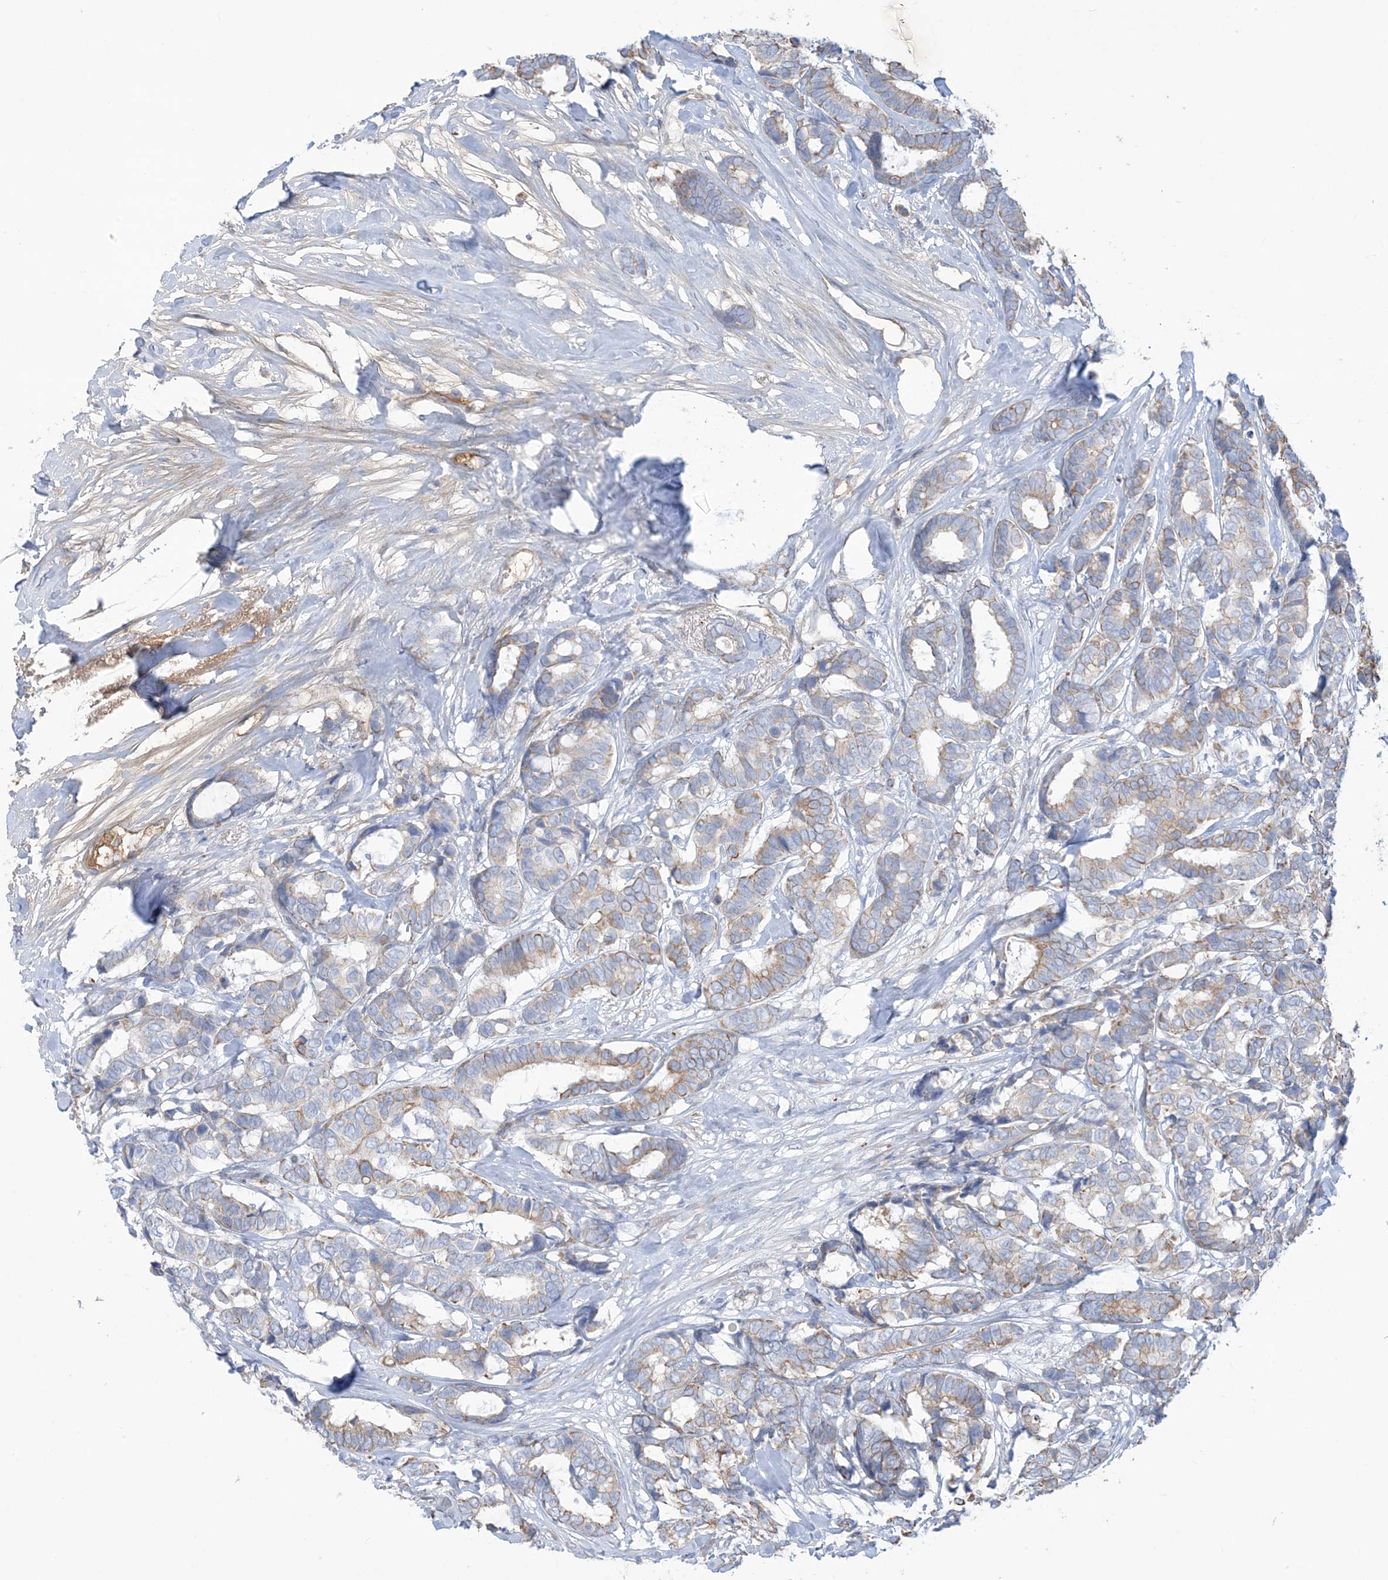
{"staining": {"intensity": "weak", "quantity": "25%-75%", "location": "cytoplasmic/membranous"}, "tissue": "breast cancer", "cell_type": "Tumor cells", "image_type": "cancer", "snomed": [{"axis": "morphology", "description": "Duct carcinoma"}, {"axis": "topography", "description": "Breast"}], "caption": "The photomicrograph shows staining of infiltrating ductal carcinoma (breast), revealing weak cytoplasmic/membranous protein positivity (brown color) within tumor cells.", "gene": "ATP11C", "patient": {"sex": "female", "age": 87}}